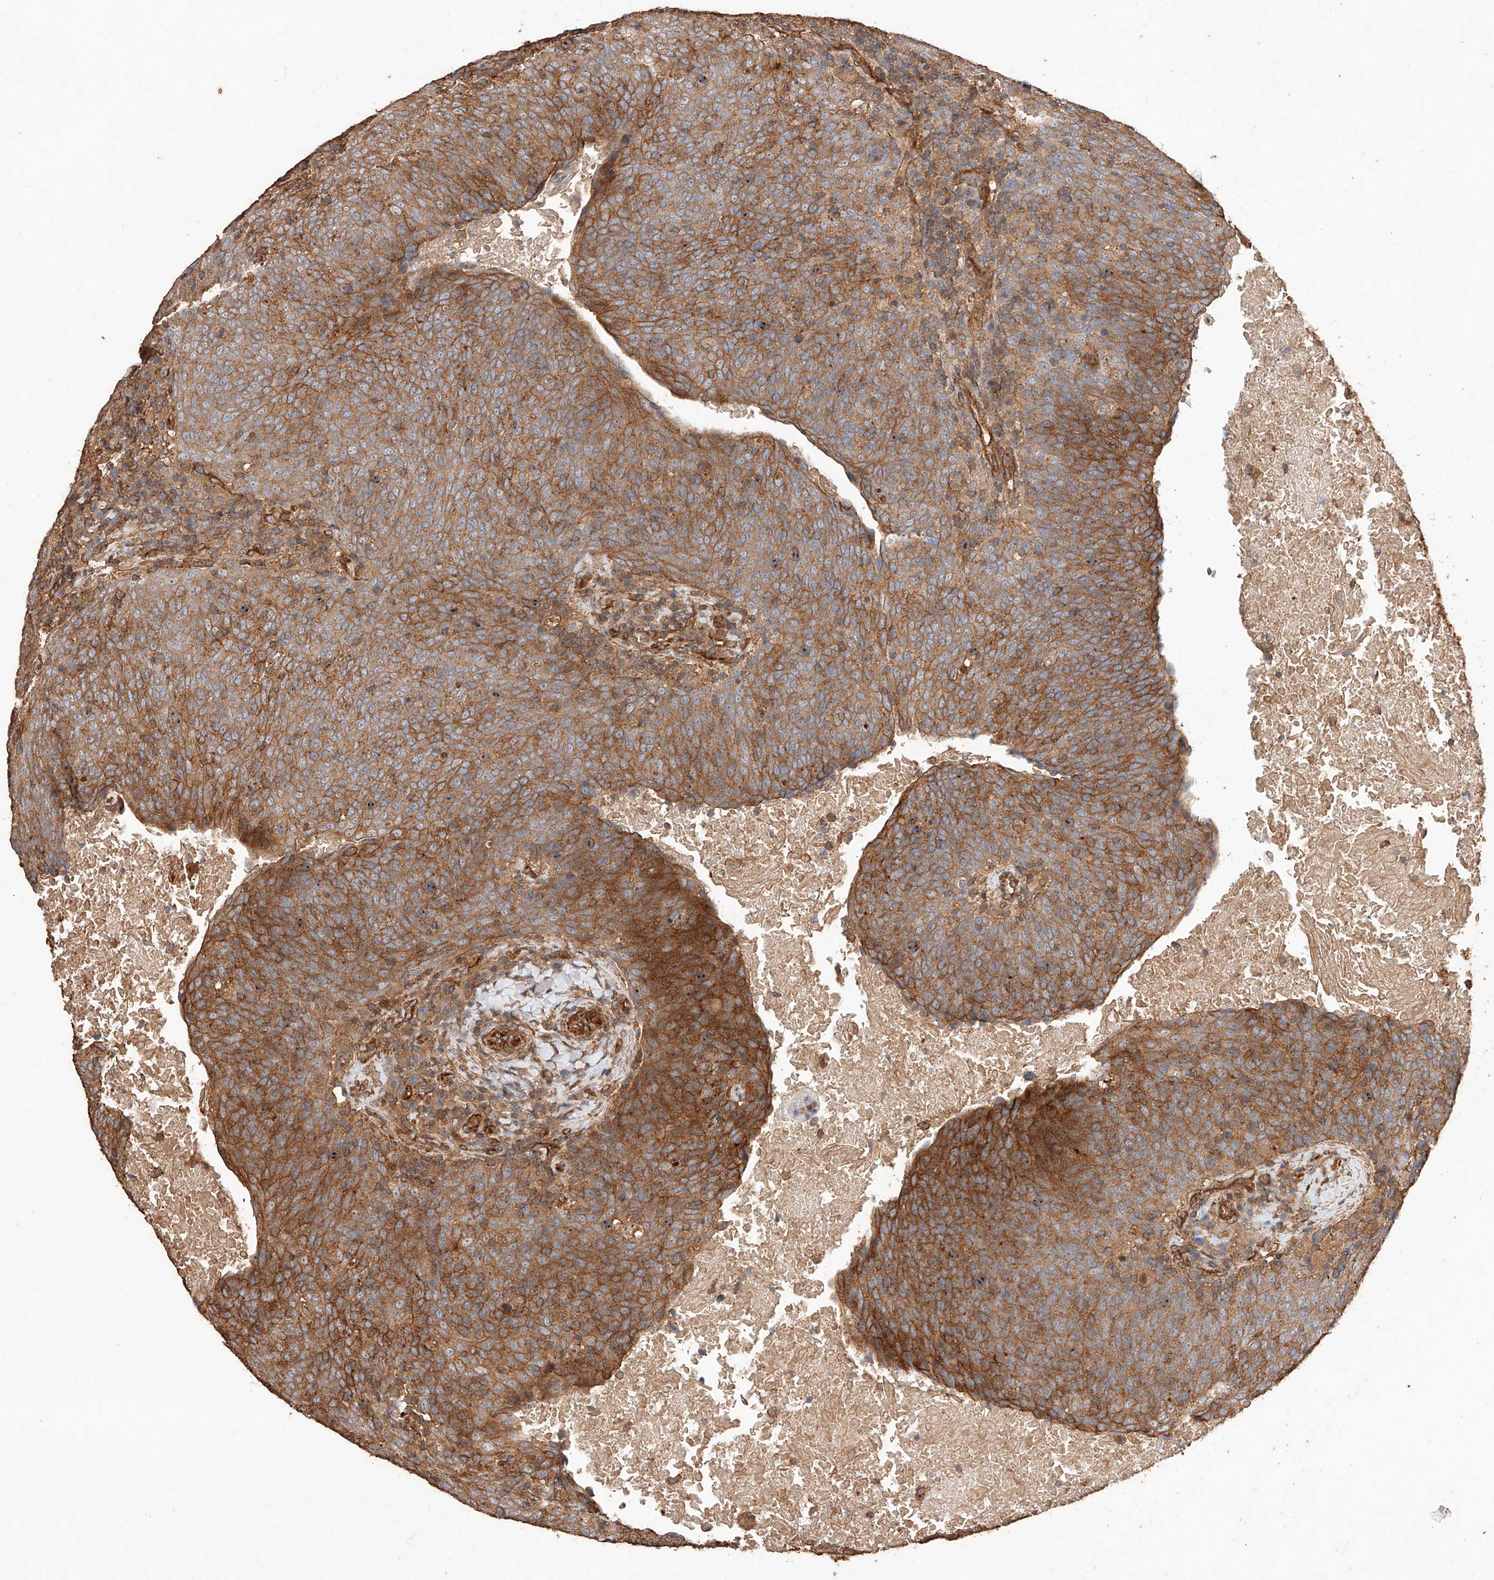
{"staining": {"intensity": "moderate", "quantity": ">75%", "location": "cytoplasmic/membranous"}, "tissue": "head and neck cancer", "cell_type": "Tumor cells", "image_type": "cancer", "snomed": [{"axis": "morphology", "description": "Squamous cell carcinoma, NOS"}, {"axis": "morphology", "description": "Squamous cell carcinoma, metastatic, NOS"}, {"axis": "topography", "description": "Lymph node"}, {"axis": "topography", "description": "Head-Neck"}], "caption": "DAB (3,3'-diaminobenzidine) immunohistochemical staining of human head and neck squamous cell carcinoma exhibits moderate cytoplasmic/membranous protein staining in about >75% of tumor cells.", "gene": "GHDC", "patient": {"sex": "male", "age": 62}}